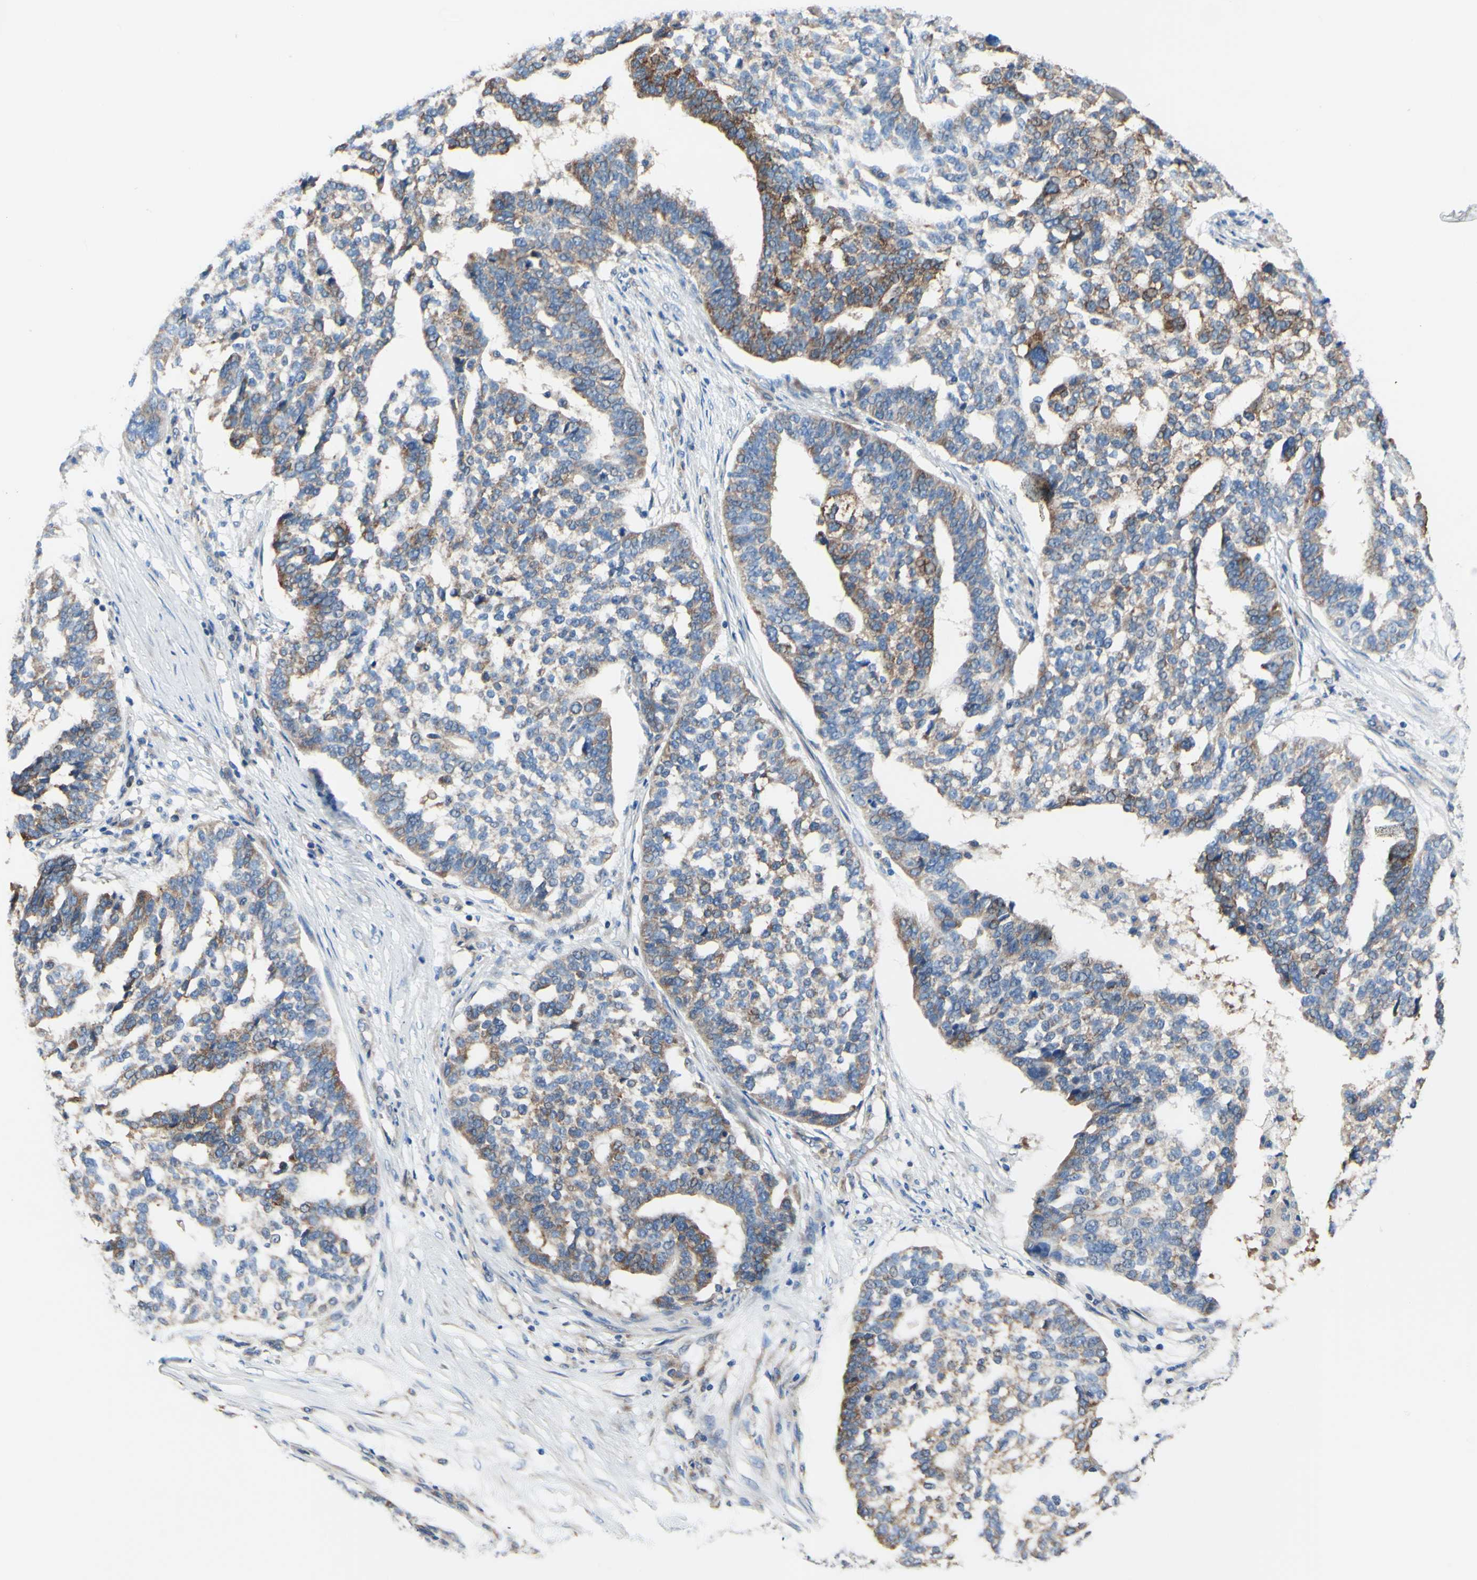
{"staining": {"intensity": "strong", "quantity": "<25%", "location": "cytoplasmic/membranous"}, "tissue": "ovarian cancer", "cell_type": "Tumor cells", "image_type": "cancer", "snomed": [{"axis": "morphology", "description": "Cystadenocarcinoma, serous, NOS"}, {"axis": "topography", "description": "Ovary"}], "caption": "Tumor cells demonstrate medium levels of strong cytoplasmic/membranous expression in about <25% of cells in serous cystadenocarcinoma (ovarian).", "gene": "FMR1", "patient": {"sex": "female", "age": 59}}